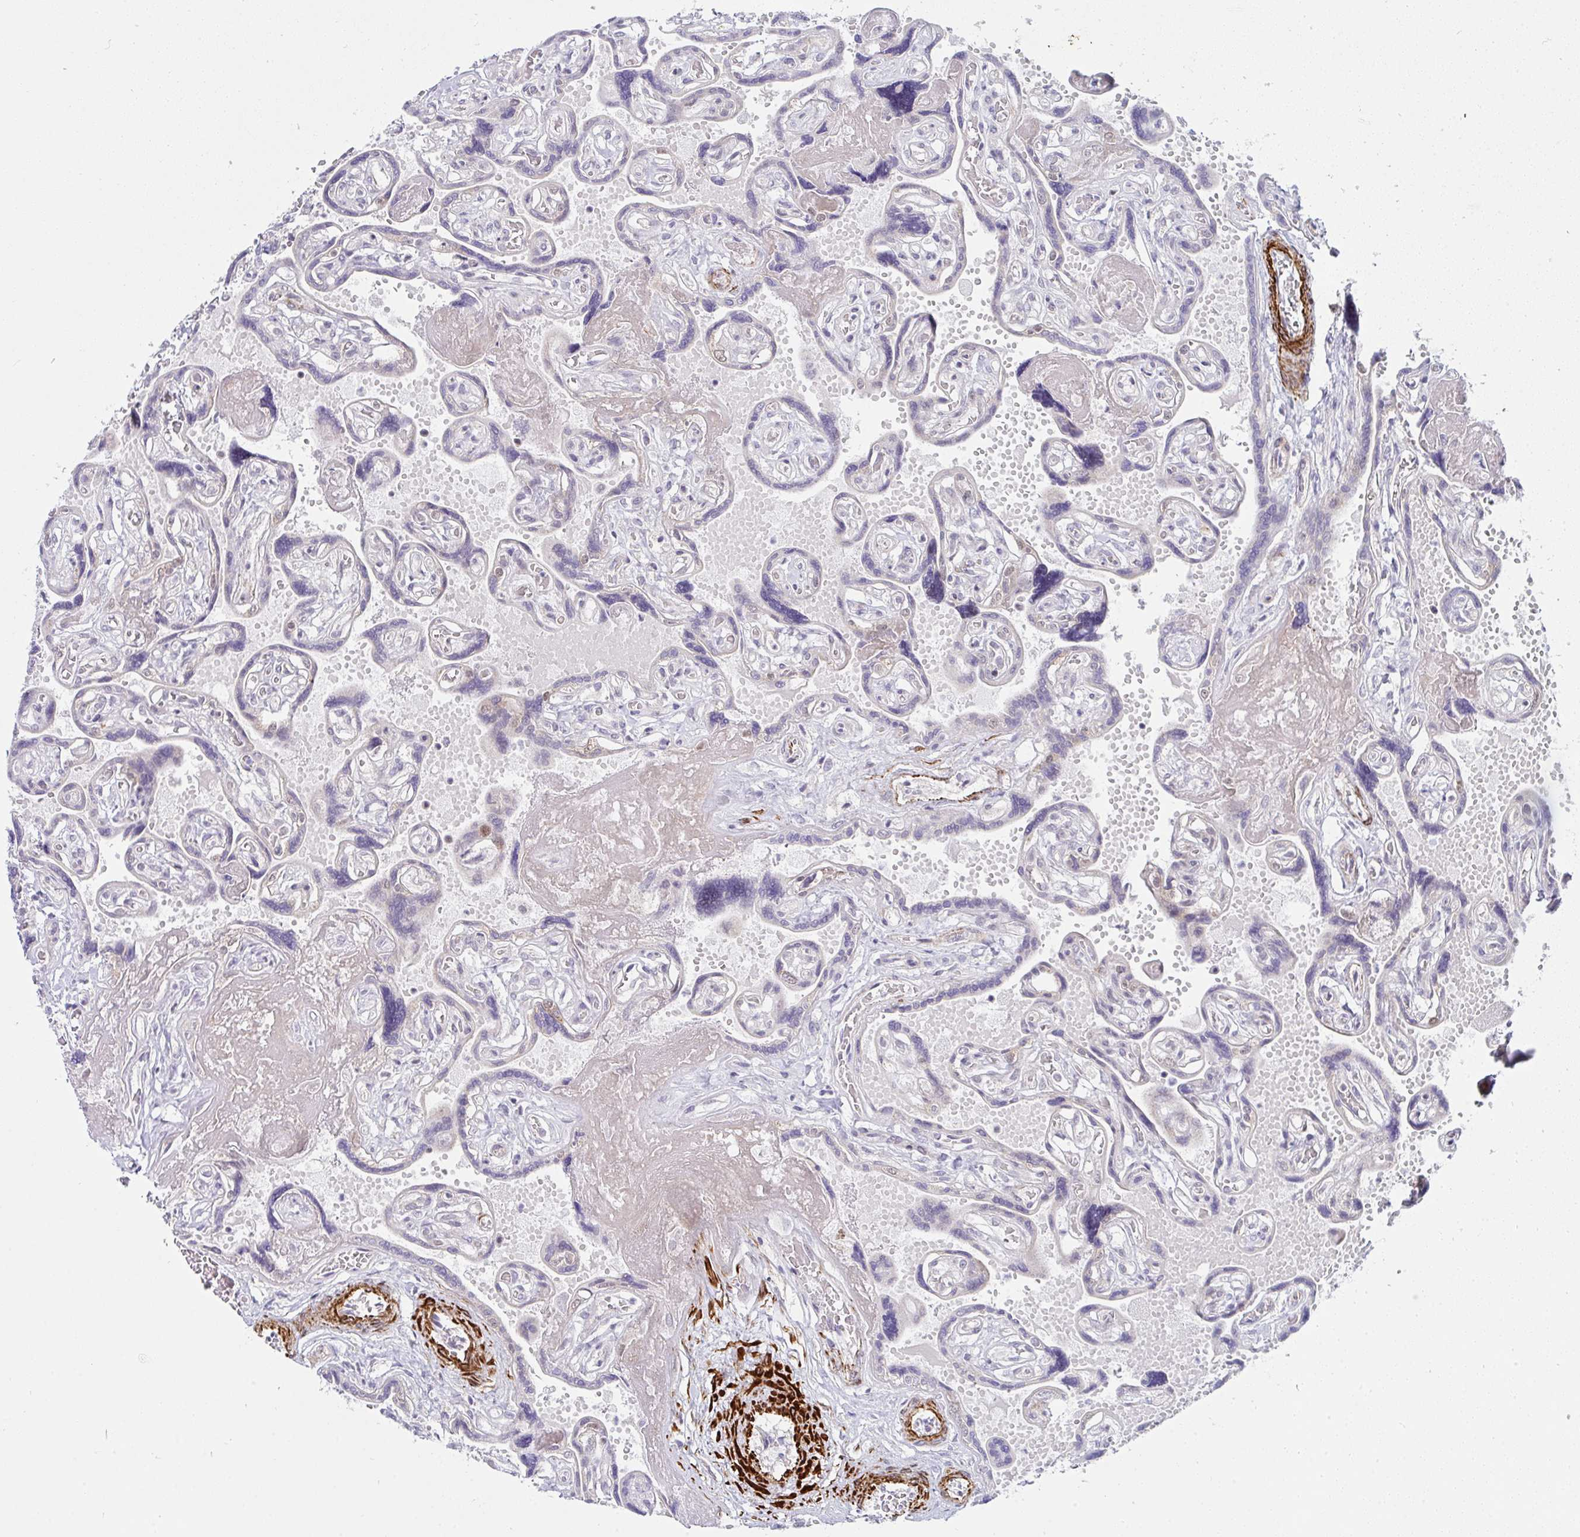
{"staining": {"intensity": "weak", "quantity": "<25%", "location": "nuclear"}, "tissue": "placenta", "cell_type": "Trophoblastic cells", "image_type": "normal", "snomed": [{"axis": "morphology", "description": "Normal tissue, NOS"}, {"axis": "topography", "description": "Placenta"}], "caption": "The image shows no significant positivity in trophoblastic cells of placenta. The staining is performed using DAB (3,3'-diaminobenzidine) brown chromogen with nuclei counter-stained in using hematoxylin.", "gene": "GINS2", "patient": {"sex": "female", "age": 32}}